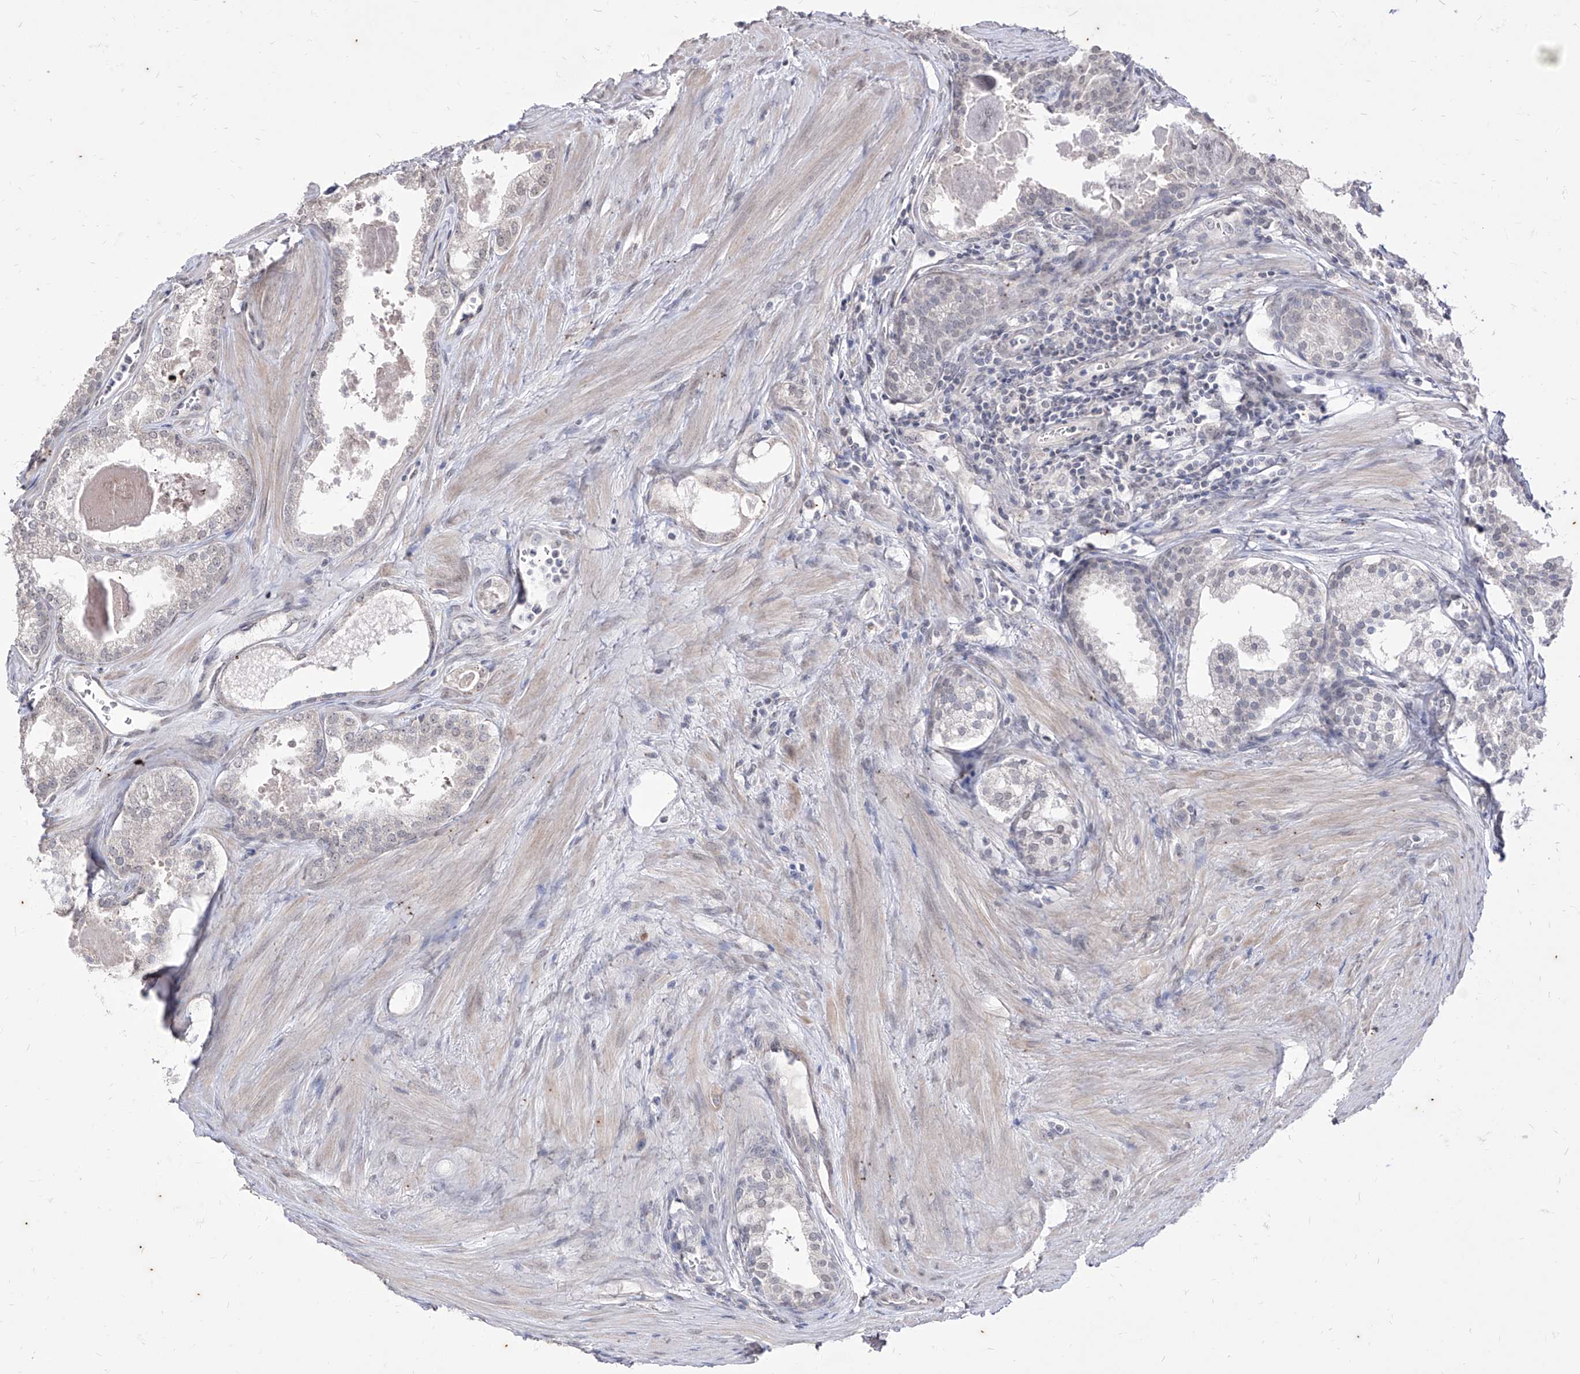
{"staining": {"intensity": "negative", "quantity": "none", "location": "none"}, "tissue": "prostate cancer", "cell_type": "Tumor cells", "image_type": "cancer", "snomed": [{"axis": "morphology", "description": "Adenocarcinoma, High grade"}, {"axis": "topography", "description": "Prostate"}], "caption": "Immunohistochemistry of human prostate cancer displays no positivity in tumor cells.", "gene": "PHF20L1", "patient": {"sex": "male", "age": 68}}